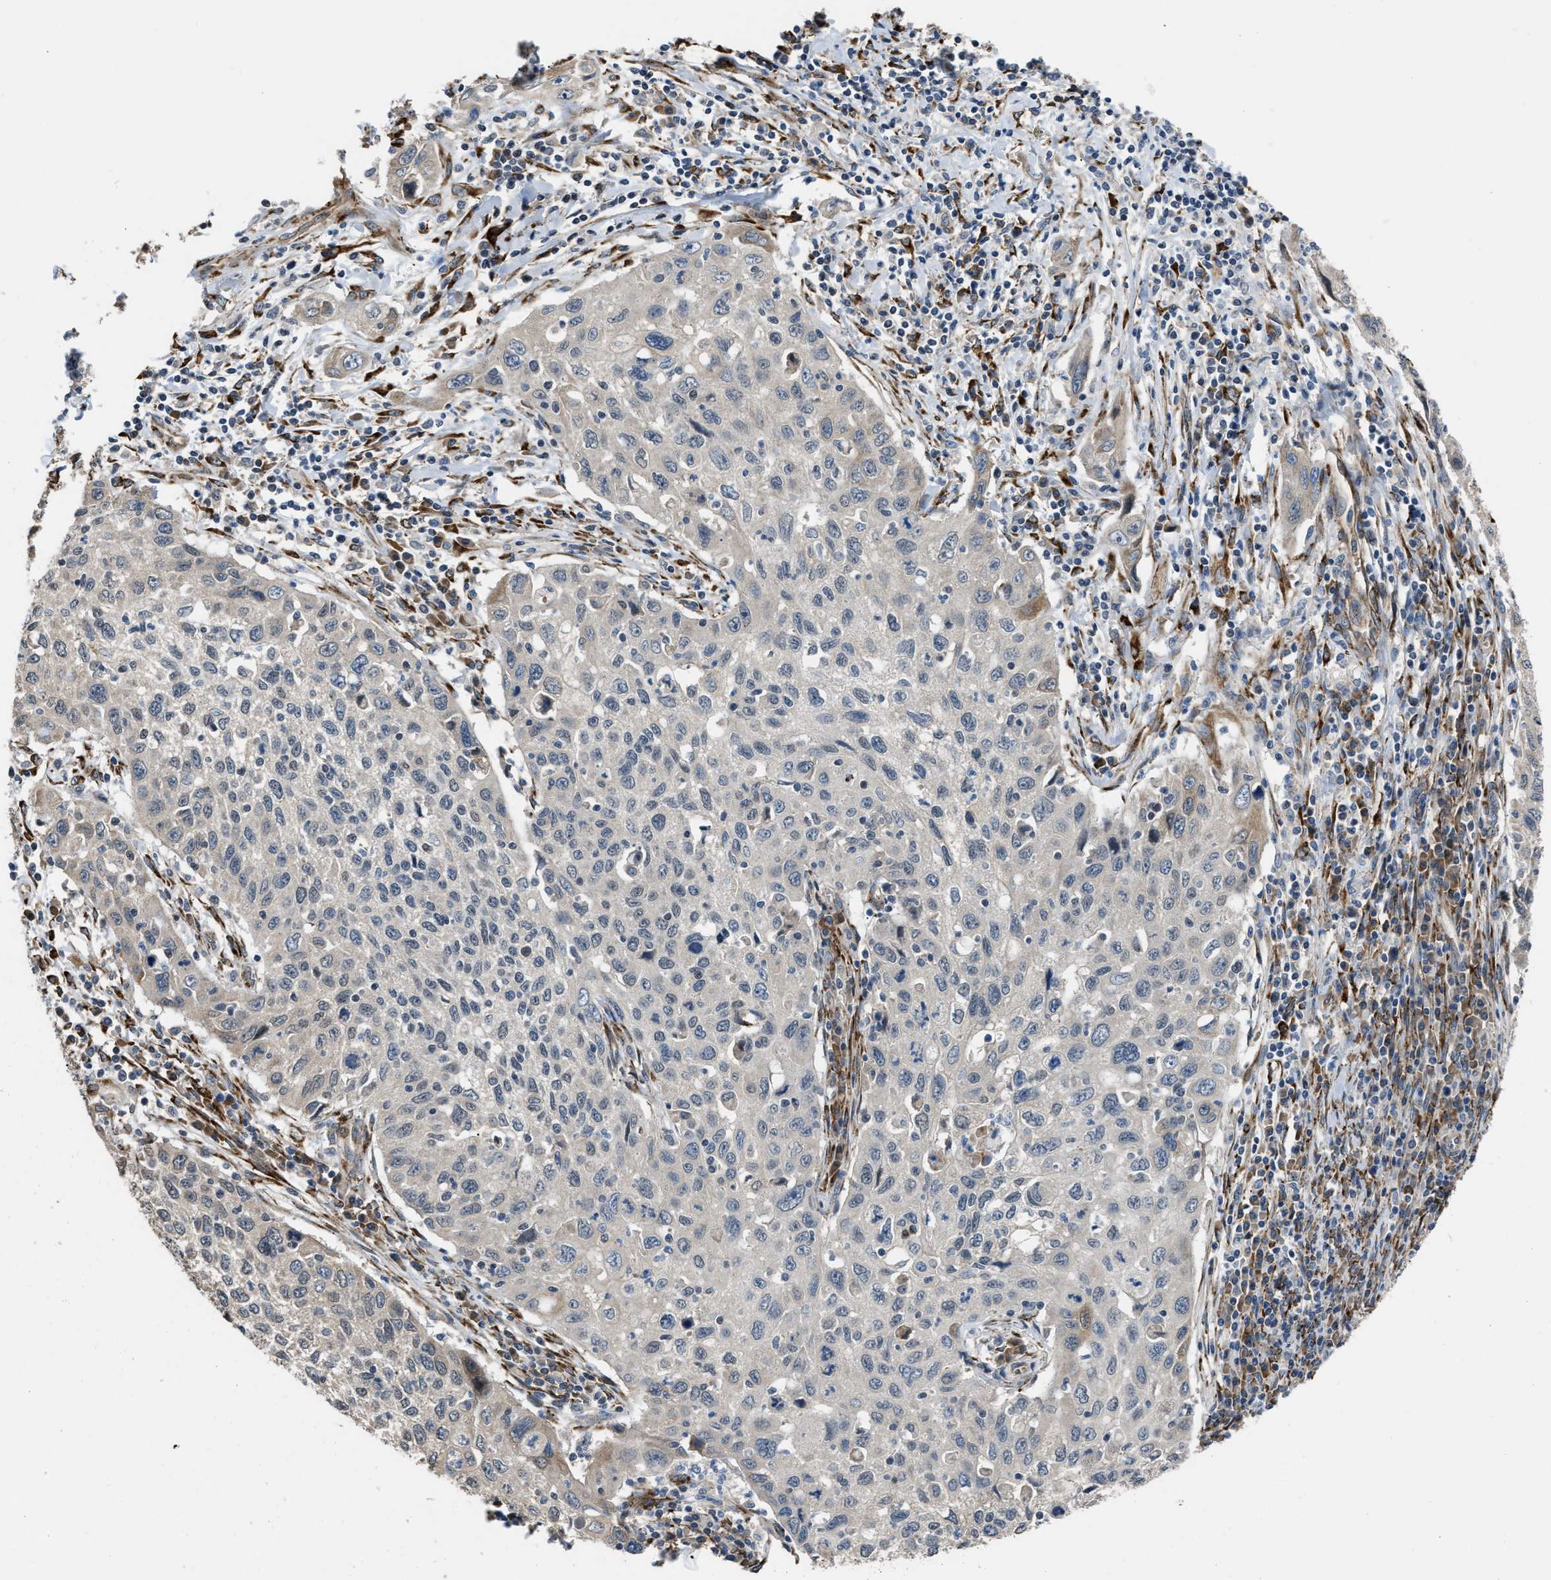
{"staining": {"intensity": "negative", "quantity": "none", "location": "none"}, "tissue": "cervical cancer", "cell_type": "Tumor cells", "image_type": "cancer", "snomed": [{"axis": "morphology", "description": "Squamous cell carcinoma, NOS"}, {"axis": "topography", "description": "Cervix"}], "caption": "Tumor cells are negative for brown protein staining in cervical cancer (squamous cell carcinoma).", "gene": "SELENOM", "patient": {"sex": "female", "age": 53}}